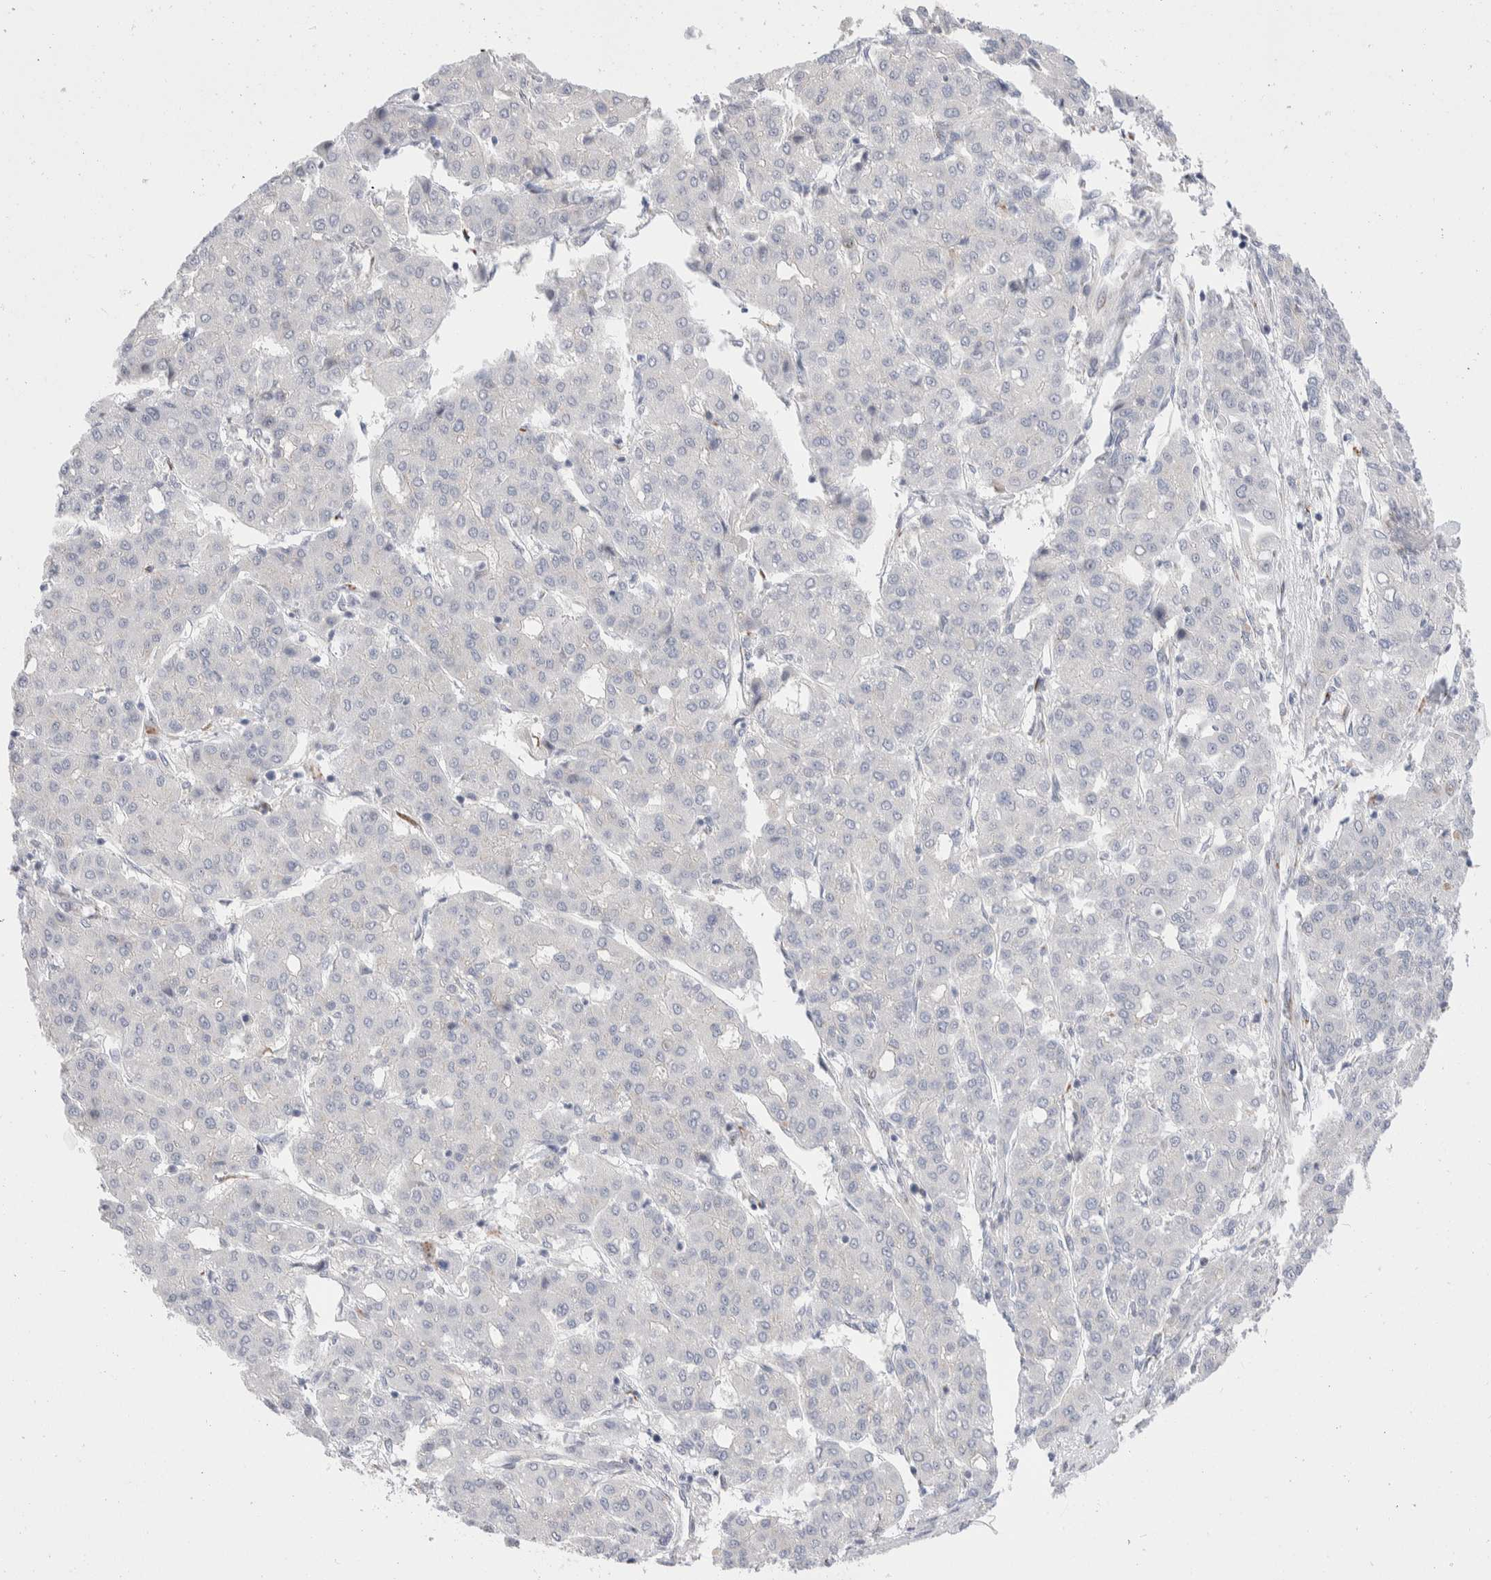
{"staining": {"intensity": "negative", "quantity": "none", "location": "none"}, "tissue": "liver cancer", "cell_type": "Tumor cells", "image_type": "cancer", "snomed": [{"axis": "morphology", "description": "Carcinoma, Hepatocellular, NOS"}, {"axis": "topography", "description": "Liver"}], "caption": "This is an immunohistochemistry photomicrograph of human hepatocellular carcinoma (liver). There is no positivity in tumor cells.", "gene": "C1orf112", "patient": {"sex": "male", "age": 65}}